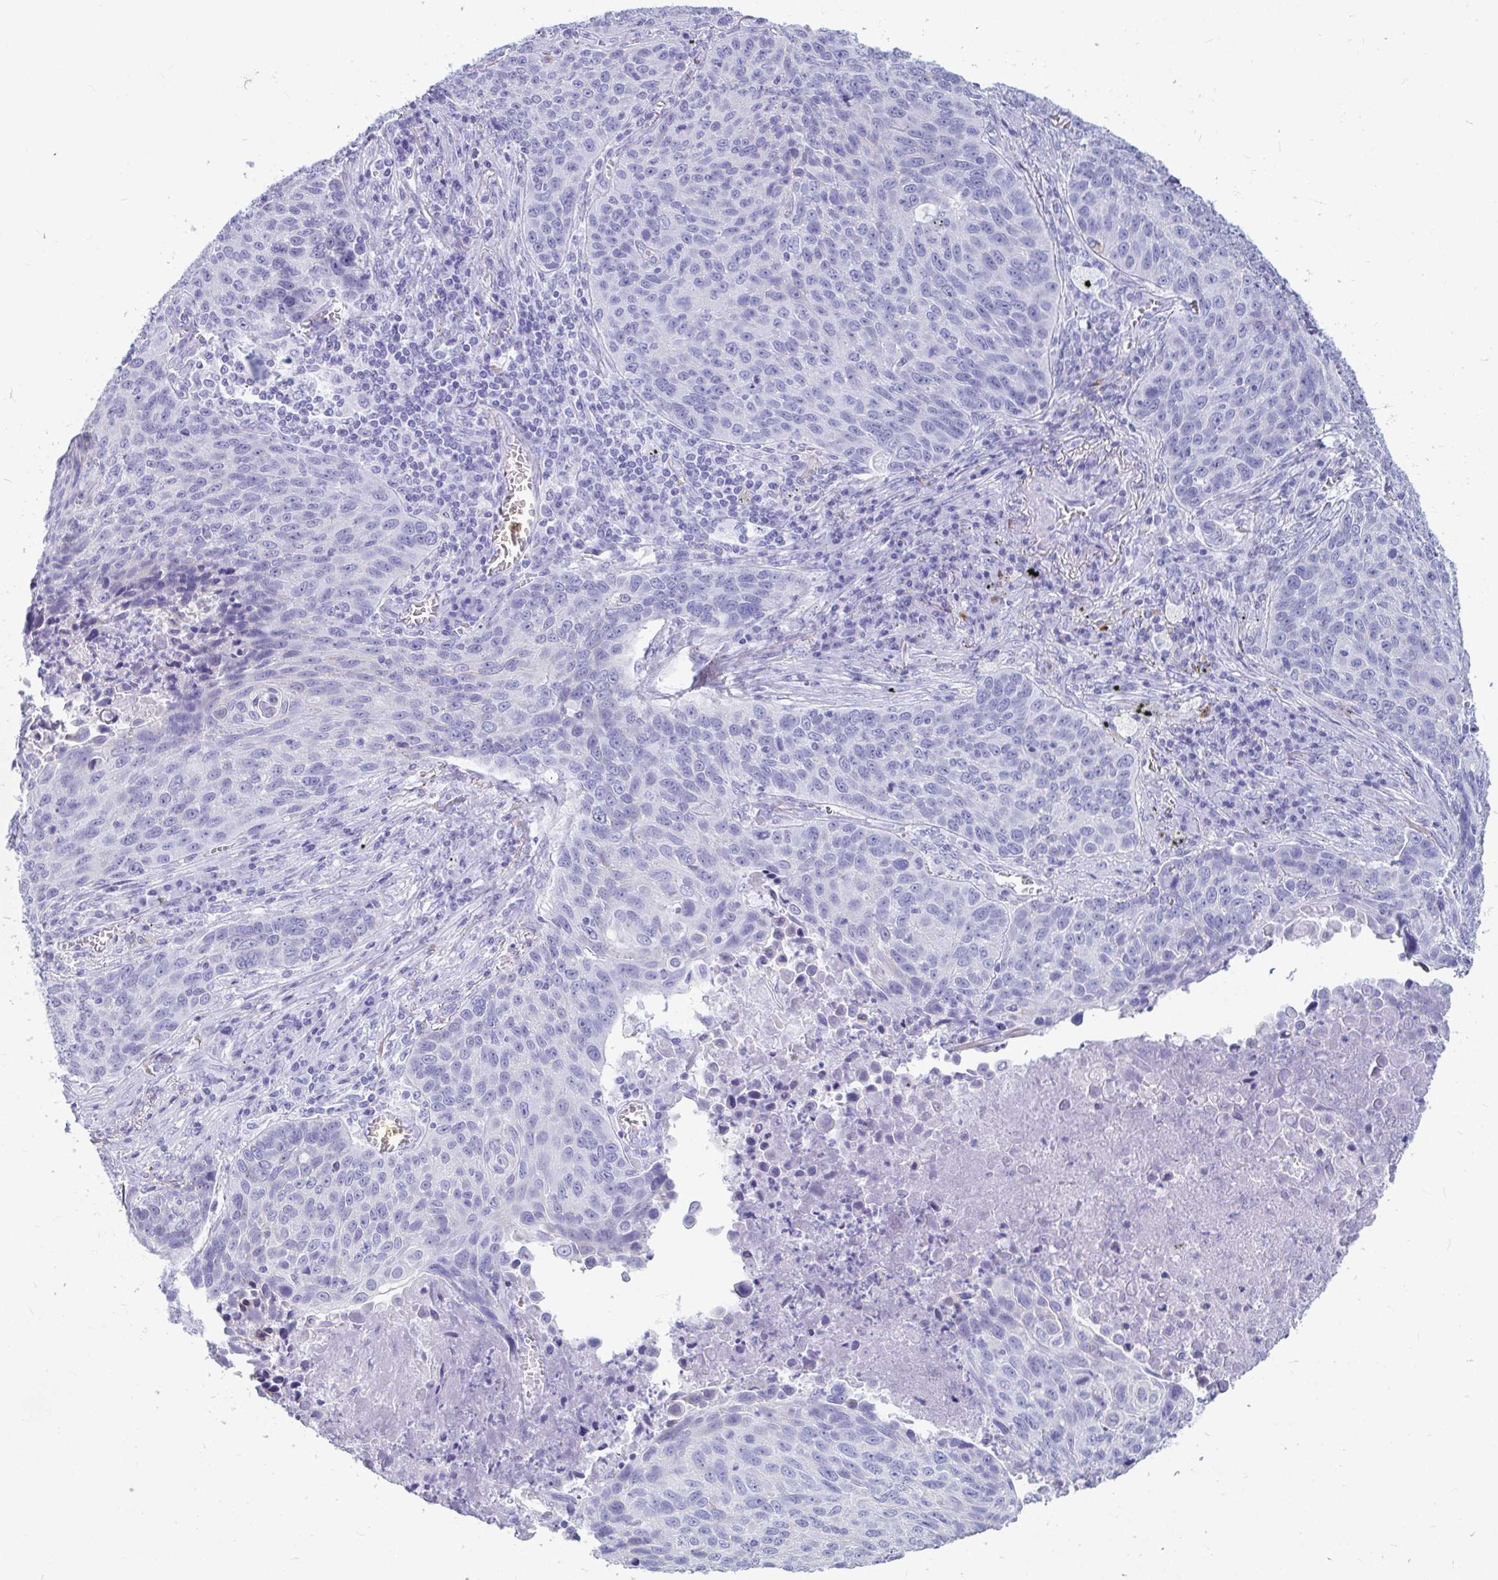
{"staining": {"intensity": "negative", "quantity": "none", "location": "none"}, "tissue": "lung cancer", "cell_type": "Tumor cells", "image_type": "cancer", "snomed": [{"axis": "morphology", "description": "Squamous cell carcinoma, NOS"}, {"axis": "topography", "description": "Lung"}], "caption": "A micrograph of lung cancer (squamous cell carcinoma) stained for a protein shows no brown staining in tumor cells.", "gene": "OR5J2", "patient": {"sex": "male", "age": 78}}